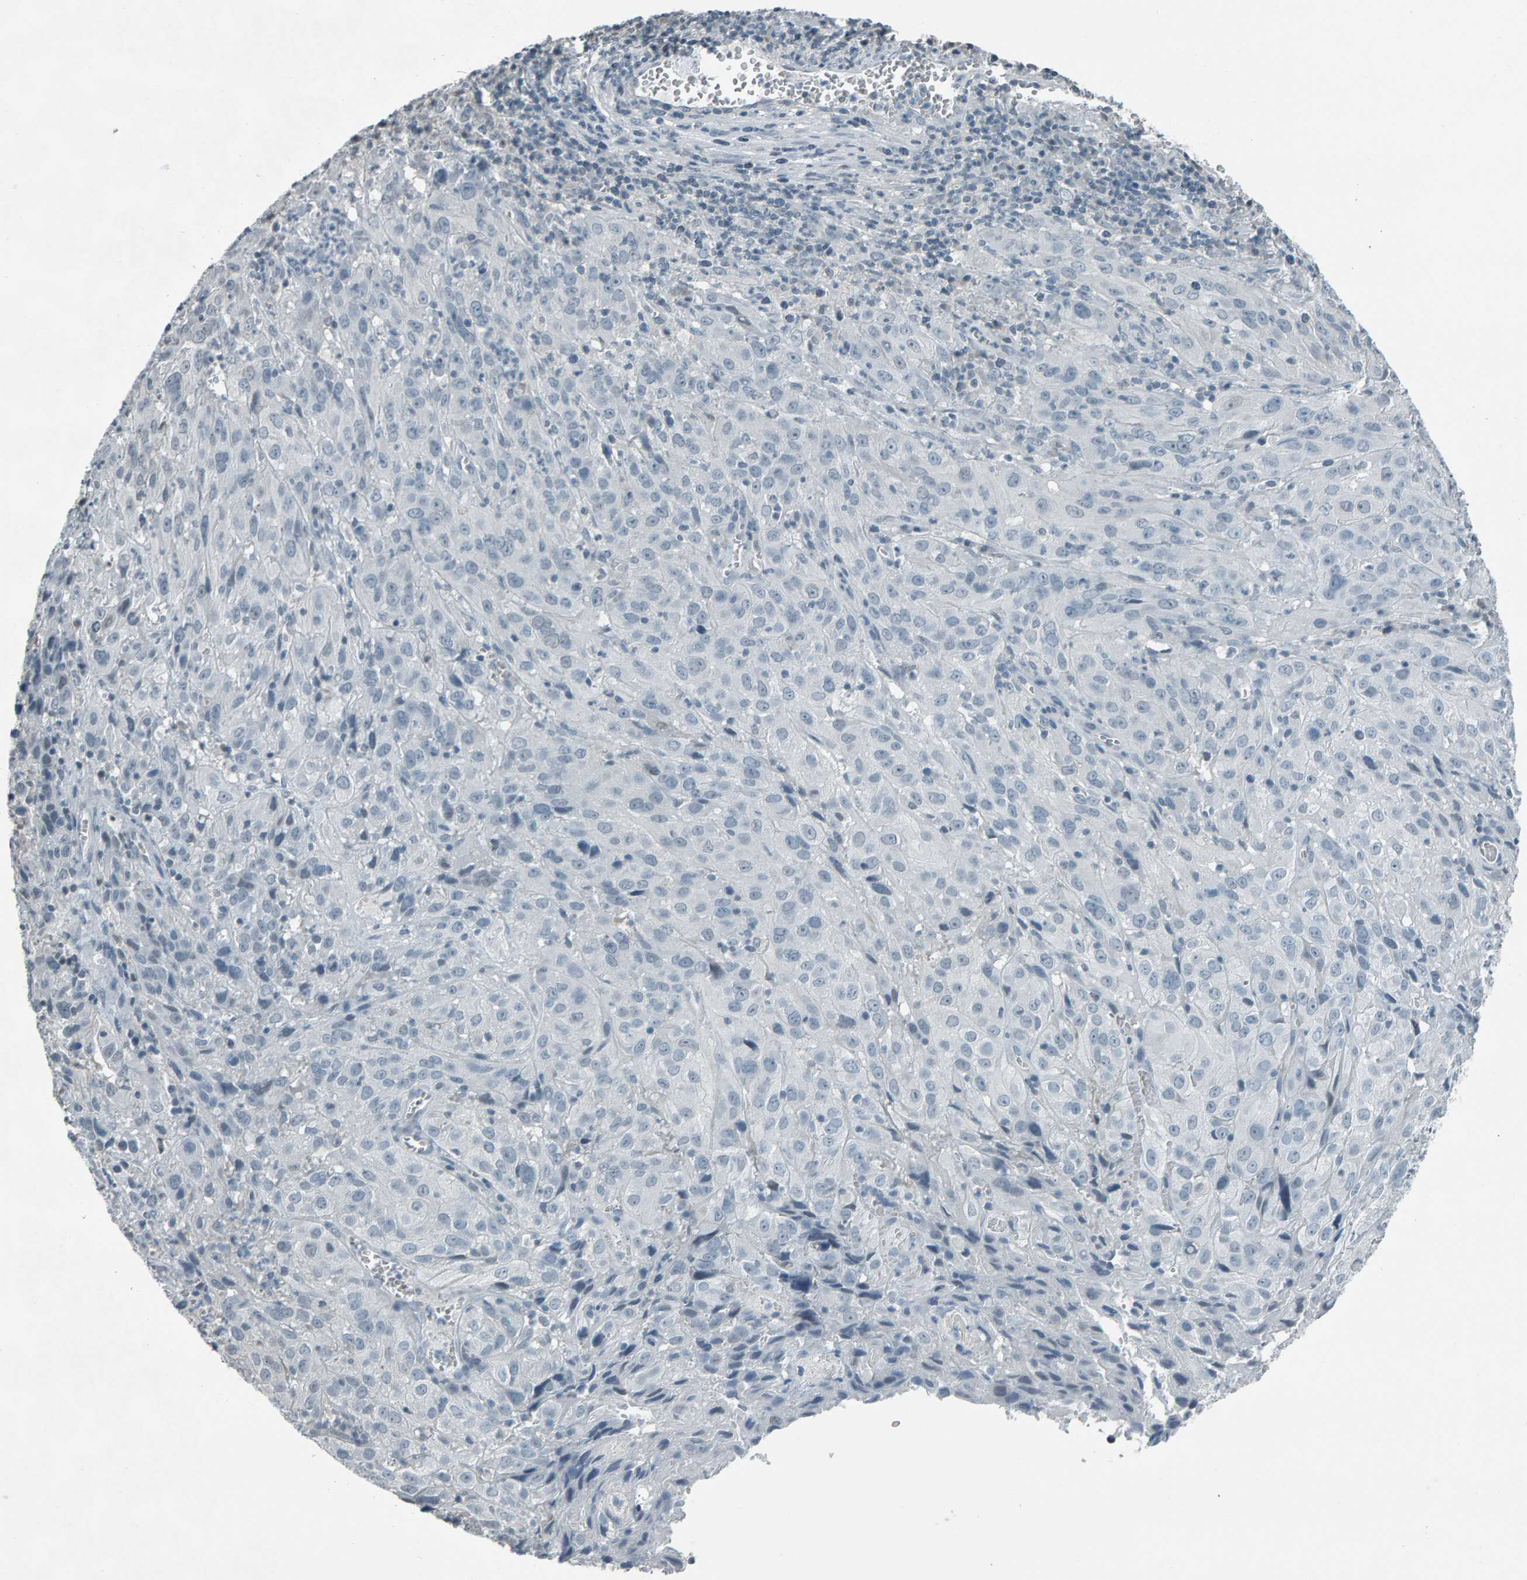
{"staining": {"intensity": "negative", "quantity": "none", "location": "none"}, "tissue": "cervical cancer", "cell_type": "Tumor cells", "image_type": "cancer", "snomed": [{"axis": "morphology", "description": "Squamous cell carcinoma, NOS"}, {"axis": "topography", "description": "Cervix"}], "caption": "A histopathology image of squamous cell carcinoma (cervical) stained for a protein demonstrates no brown staining in tumor cells.", "gene": "PYY", "patient": {"sex": "female", "age": 32}}